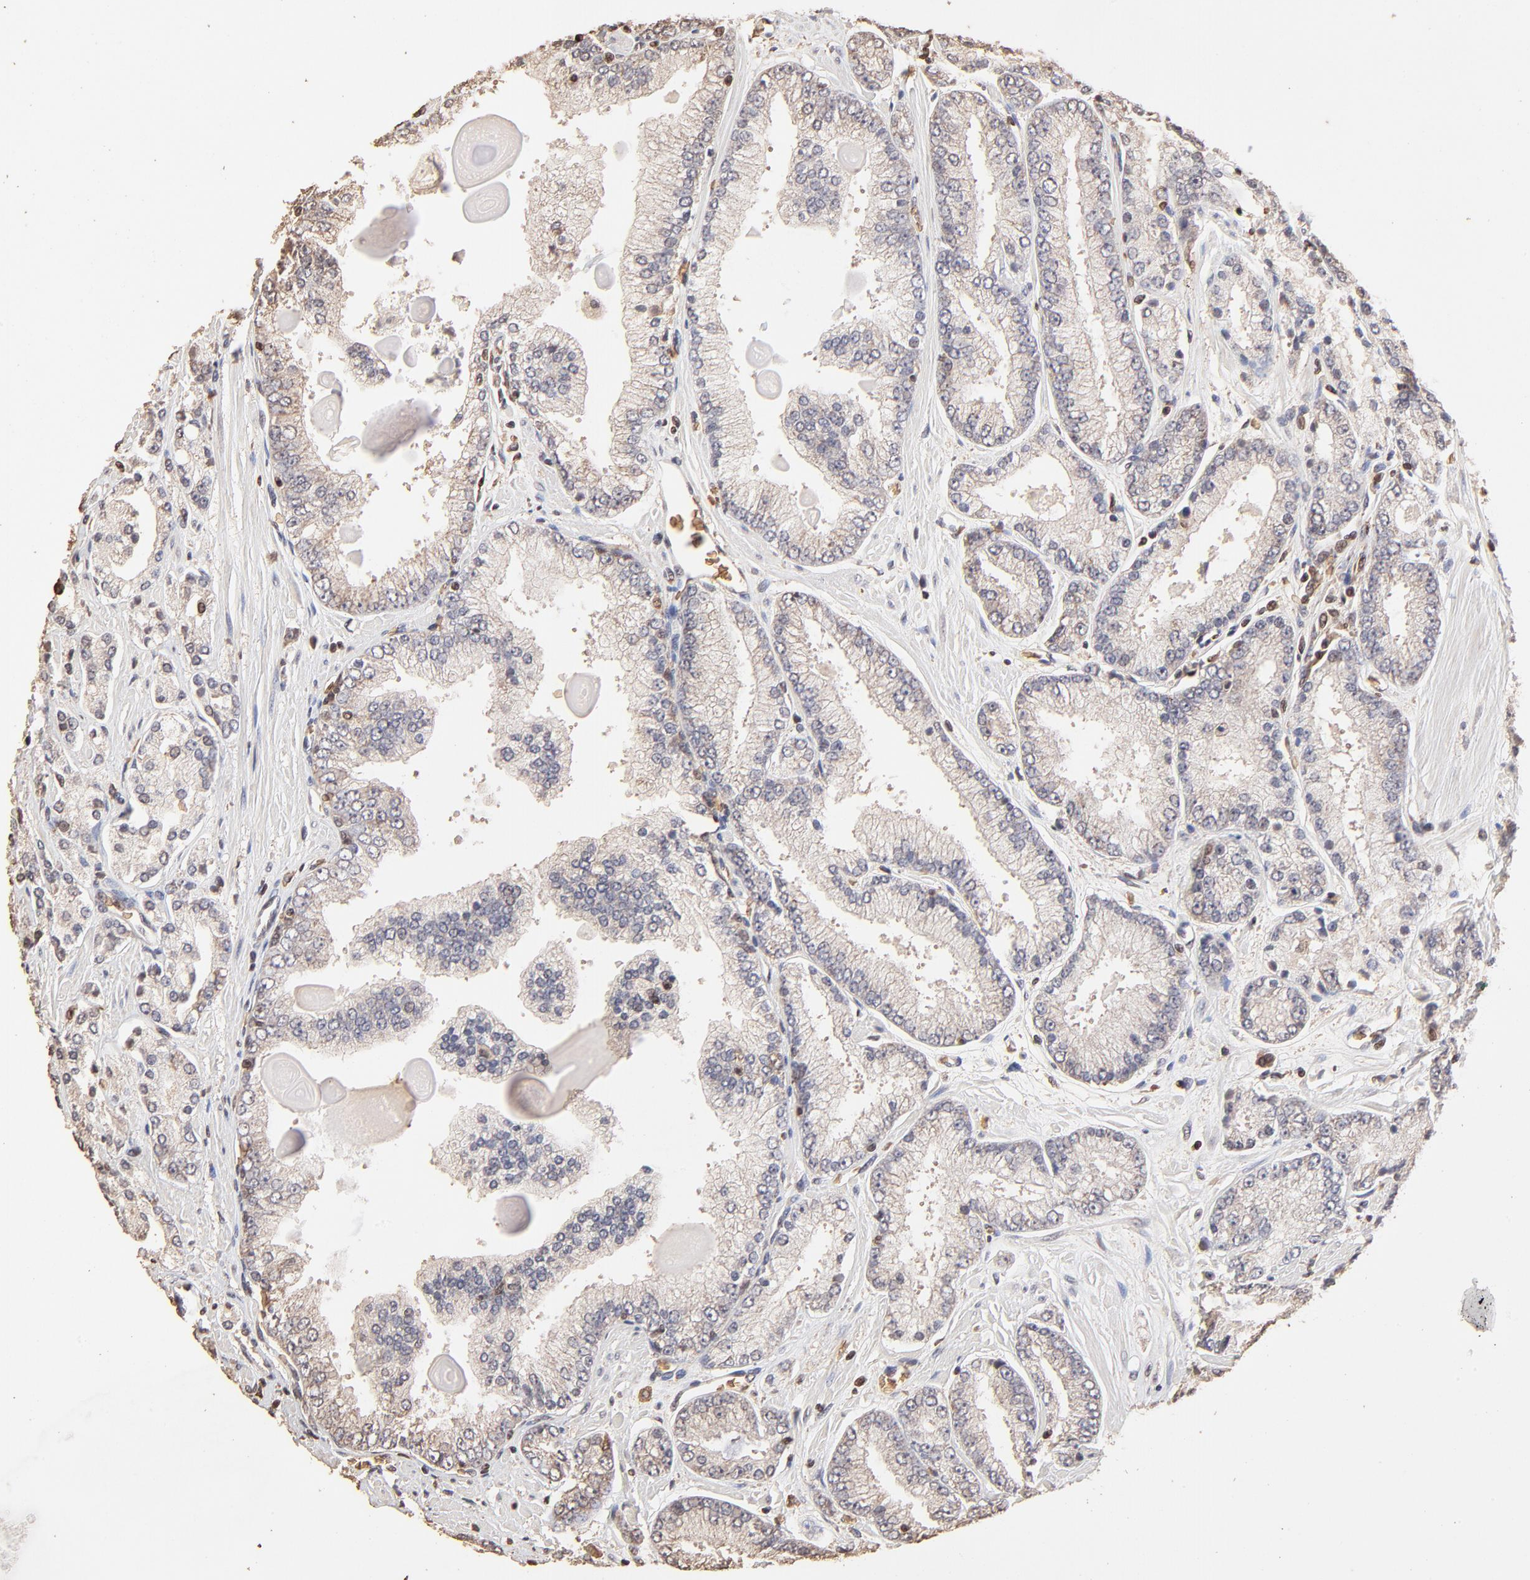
{"staining": {"intensity": "weak", "quantity": "25%-75%", "location": "cytoplasmic/membranous"}, "tissue": "prostate cancer", "cell_type": "Tumor cells", "image_type": "cancer", "snomed": [{"axis": "morphology", "description": "Adenocarcinoma, High grade"}, {"axis": "topography", "description": "Prostate"}], "caption": "The immunohistochemical stain labels weak cytoplasmic/membranous expression in tumor cells of prostate cancer tissue. (IHC, brightfield microscopy, high magnification).", "gene": "CASP1", "patient": {"sex": "male", "age": 71}}